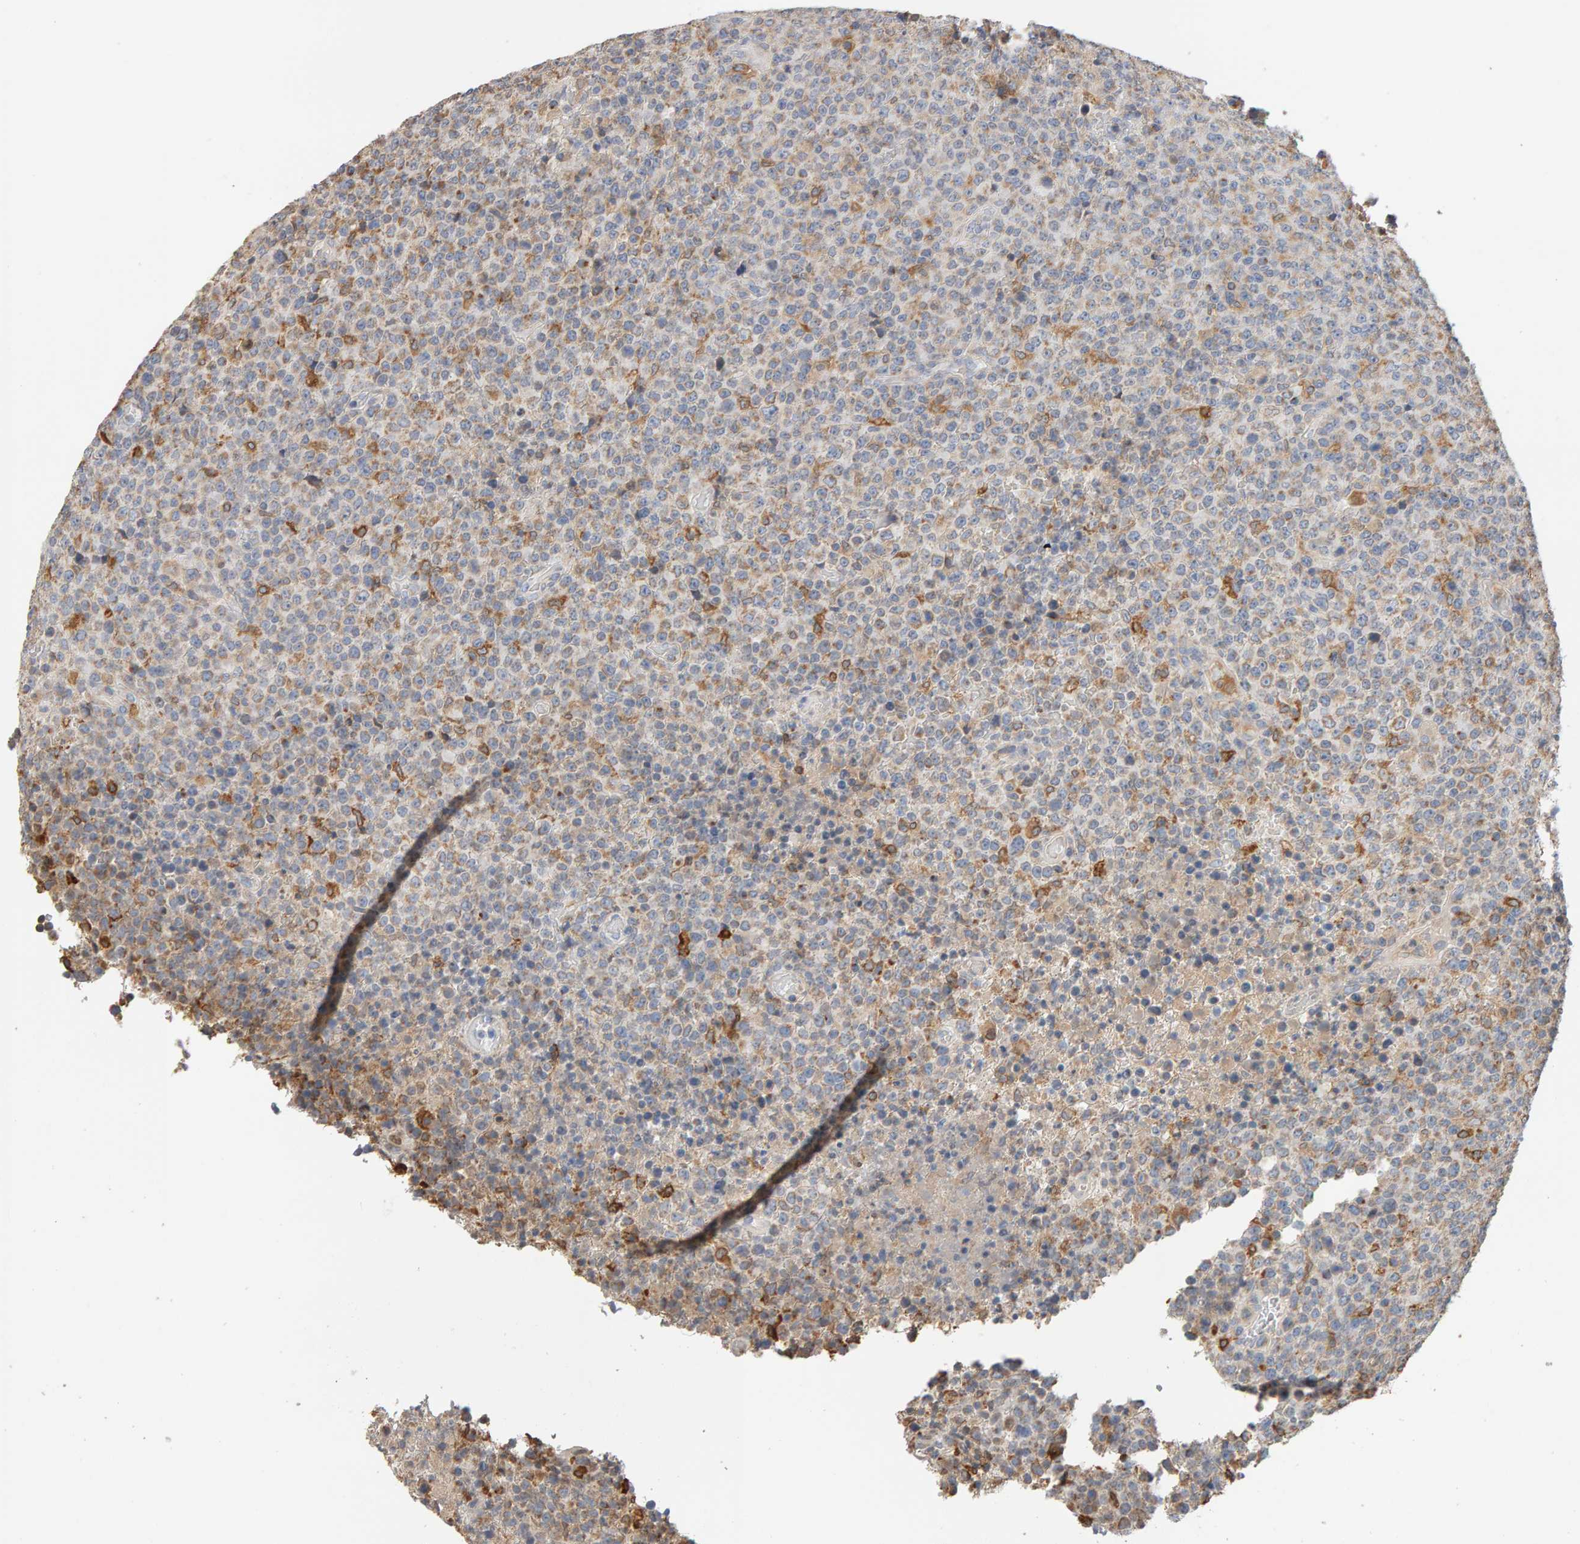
{"staining": {"intensity": "weak", "quantity": "25%-75%", "location": "cytoplasmic/membranous"}, "tissue": "lymphoma", "cell_type": "Tumor cells", "image_type": "cancer", "snomed": [{"axis": "morphology", "description": "Malignant lymphoma, non-Hodgkin's type, High grade"}, {"axis": "topography", "description": "Lymph node"}], "caption": "The photomicrograph reveals a brown stain indicating the presence of a protein in the cytoplasmic/membranous of tumor cells in lymphoma. (brown staining indicates protein expression, while blue staining denotes nuclei).", "gene": "SGPL1", "patient": {"sex": "male", "age": 13}}